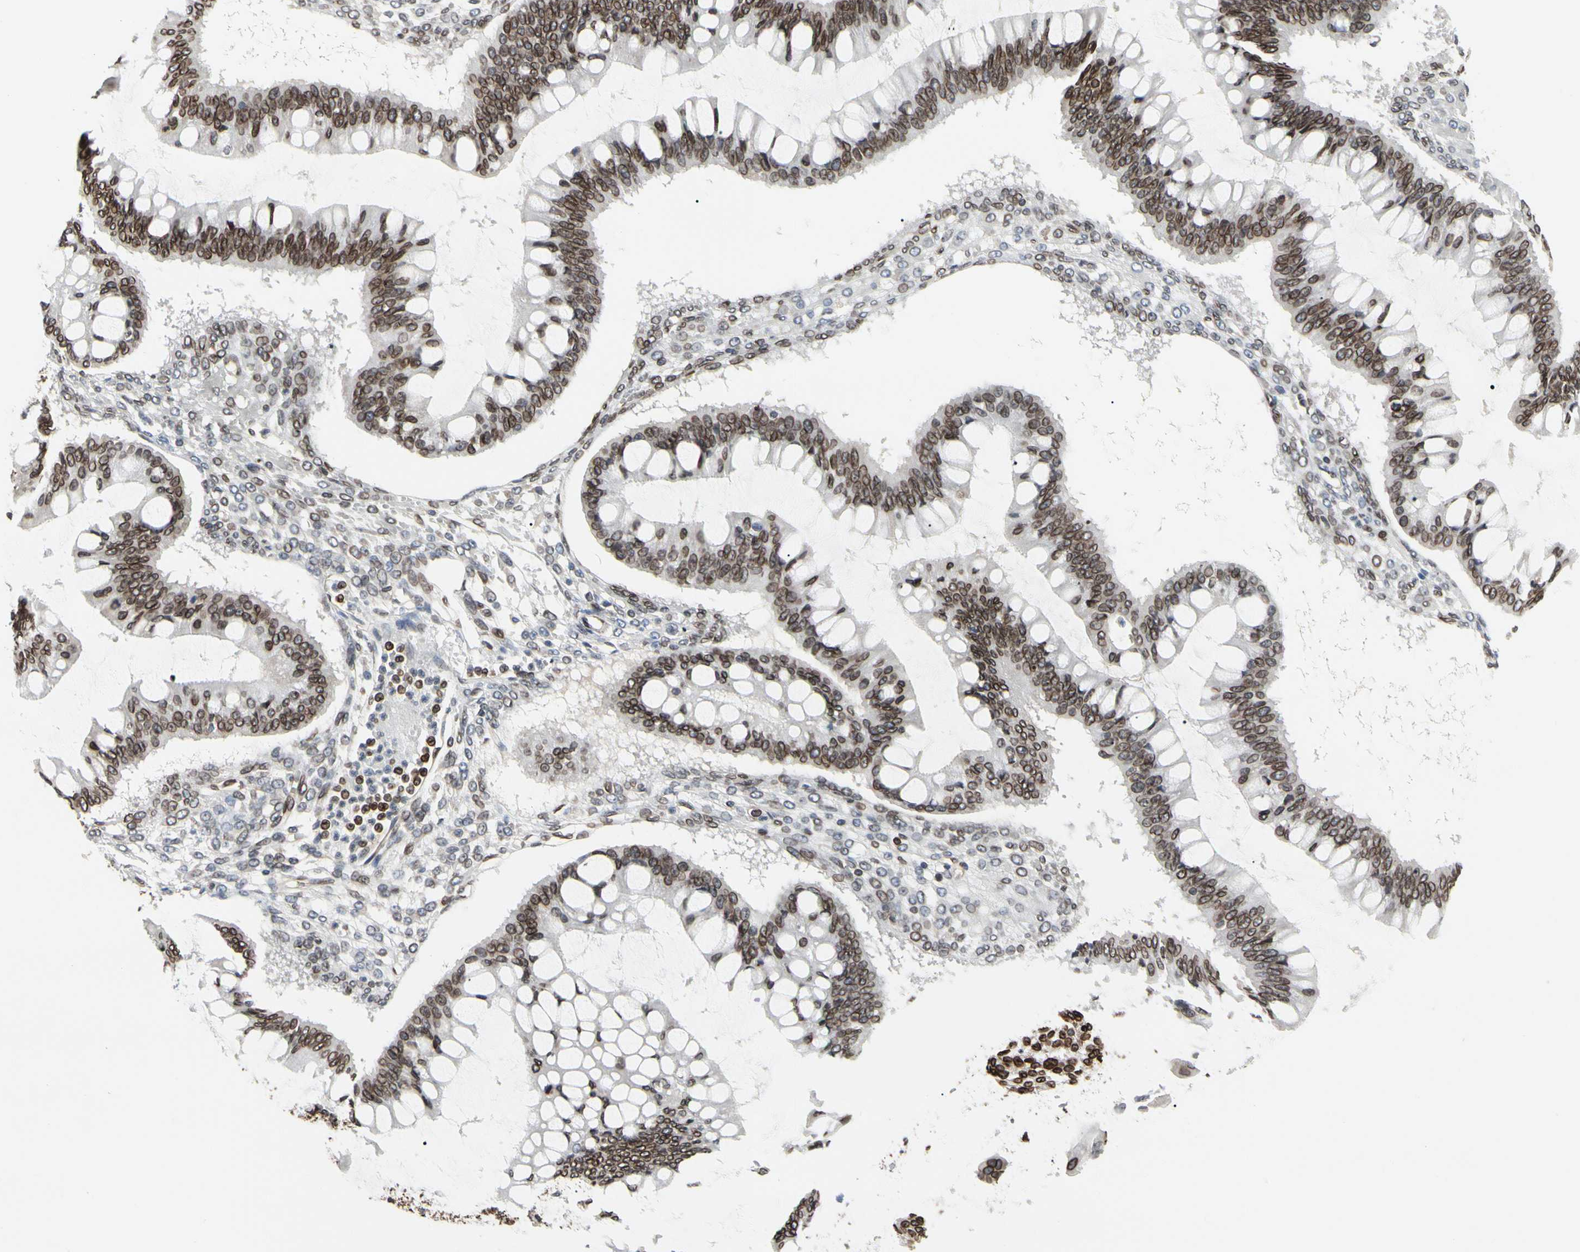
{"staining": {"intensity": "moderate", "quantity": ">75%", "location": "cytoplasmic/membranous,nuclear"}, "tissue": "ovarian cancer", "cell_type": "Tumor cells", "image_type": "cancer", "snomed": [{"axis": "morphology", "description": "Cystadenocarcinoma, mucinous, NOS"}, {"axis": "topography", "description": "Ovary"}], "caption": "Brown immunohistochemical staining in human ovarian cancer displays moderate cytoplasmic/membranous and nuclear positivity in about >75% of tumor cells. The protein is stained brown, and the nuclei are stained in blue (DAB (3,3'-diaminobenzidine) IHC with brightfield microscopy, high magnification).", "gene": "TMPO", "patient": {"sex": "female", "age": 73}}